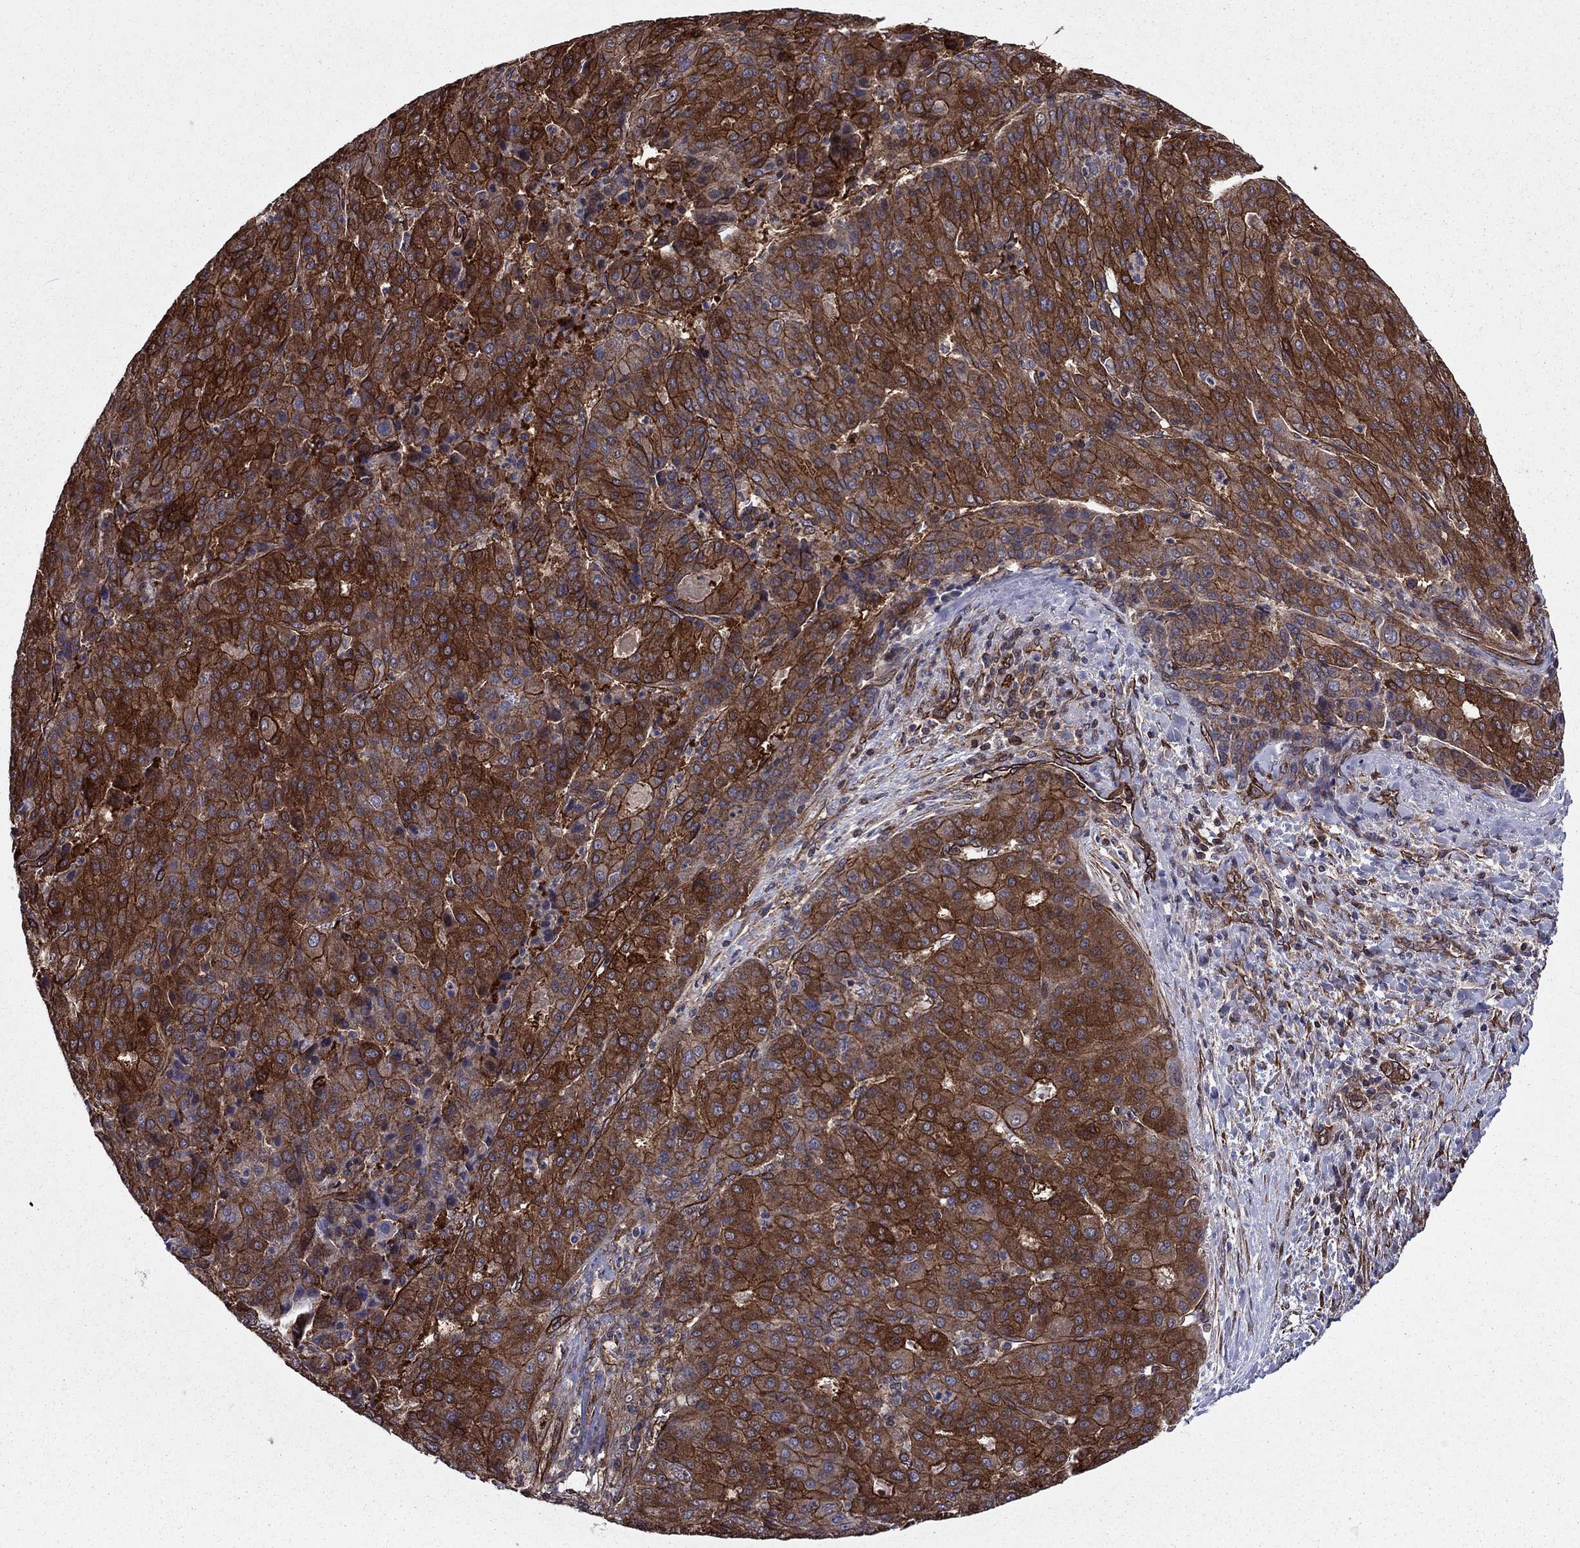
{"staining": {"intensity": "strong", "quantity": "25%-75%", "location": "cytoplasmic/membranous"}, "tissue": "liver cancer", "cell_type": "Tumor cells", "image_type": "cancer", "snomed": [{"axis": "morphology", "description": "Carcinoma, Hepatocellular, NOS"}, {"axis": "topography", "description": "Liver"}], "caption": "Approximately 25%-75% of tumor cells in human hepatocellular carcinoma (liver) demonstrate strong cytoplasmic/membranous protein staining as visualized by brown immunohistochemical staining.", "gene": "SHMT1", "patient": {"sex": "male", "age": 65}}